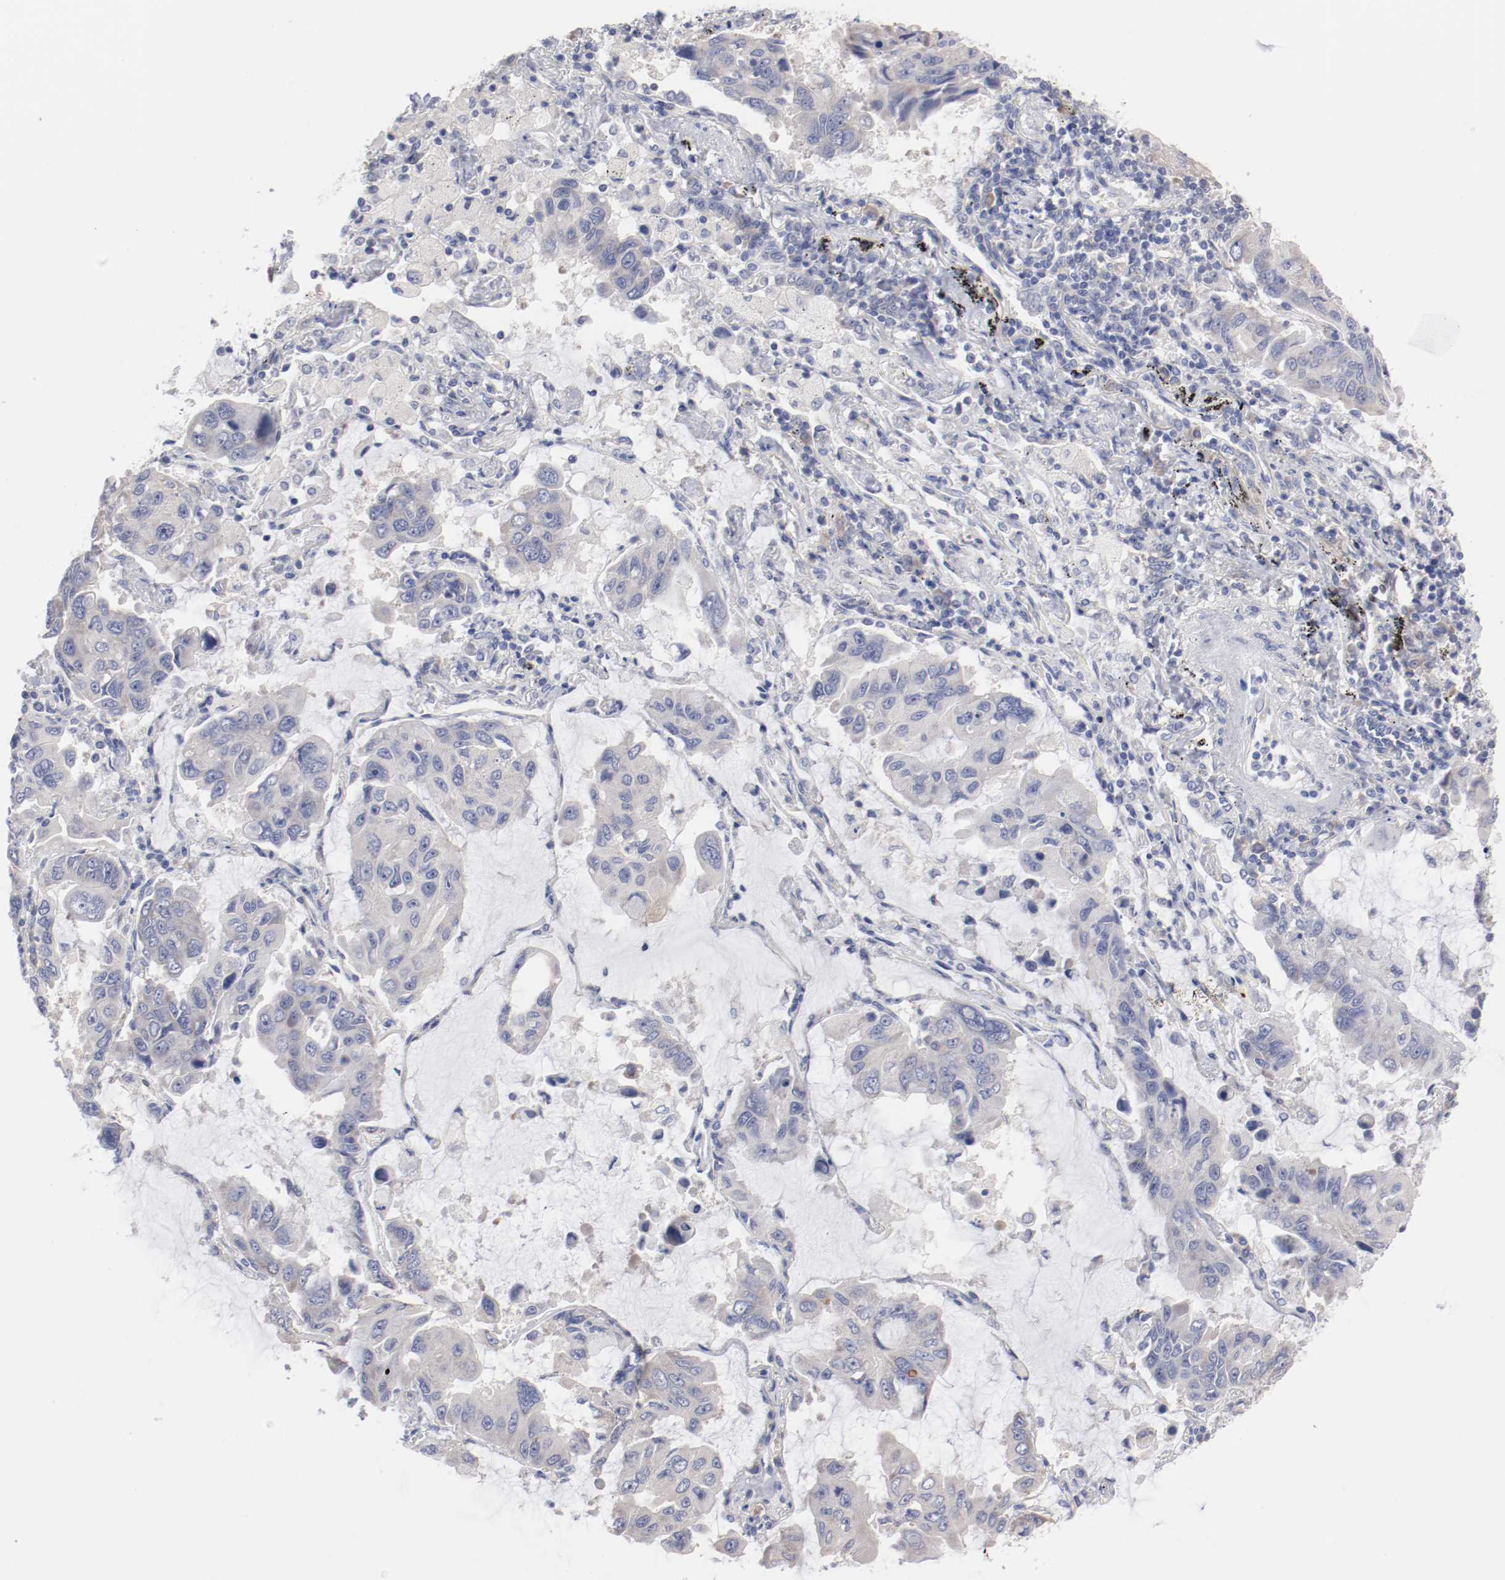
{"staining": {"intensity": "weak", "quantity": "<25%", "location": "cytoplasmic/membranous"}, "tissue": "lung cancer", "cell_type": "Tumor cells", "image_type": "cancer", "snomed": [{"axis": "morphology", "description": "Adenocarcinoma, NOS"}, {"axis": "topography", "description": "Lung"}], "caption": "An image of human lung cancer is negative for staining in tumor cells. Nuclei are stained in blue.", "gene": "CPE", "patient": {"sex": "male", "age": 64}}